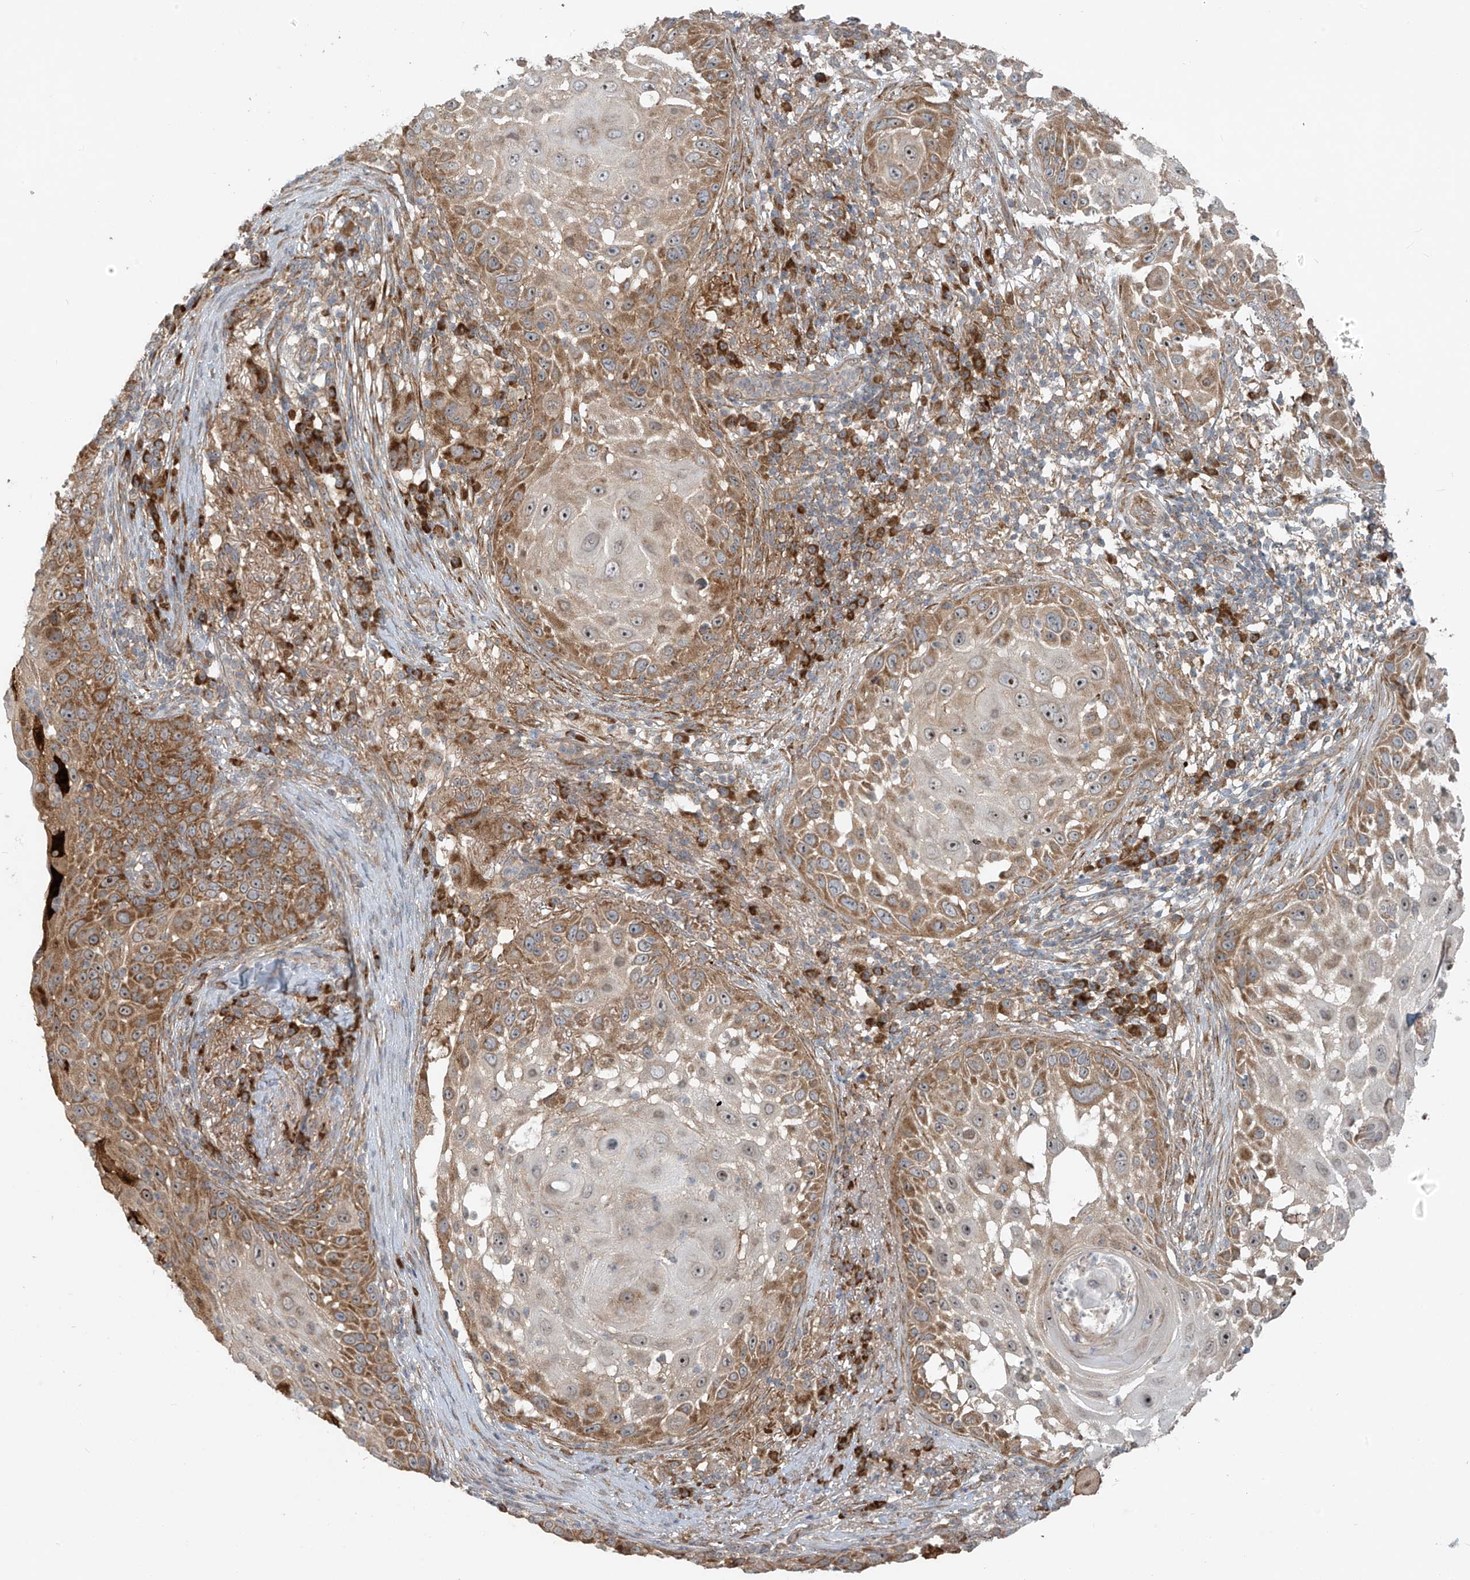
{"staining": {"intensity": "moderate", "quantity": ">75%", "location": "cytoplasmic/membranous"}, "tissue": "skin cancer", "cell_type": "Tumor cells", "image_type": "cancer", "snomed": [{"axis": "morphology", "description": "Squamous cell carcinoma, NOS"}, {"axis": "topography", "description": "Skin"}], "caption": "Immunohistochemical staining of skin cancer exhibits medium levels of moderate cytoplasmic/membranous positivity in about >75% of tumor cells. The protein of interest is stained brown, and the nuclei are stained in blue (DAB IHC with brightfield microscopy, high magnification).", "gene": "KATNIP", "patient": {"sex": "female", "age": 44}}